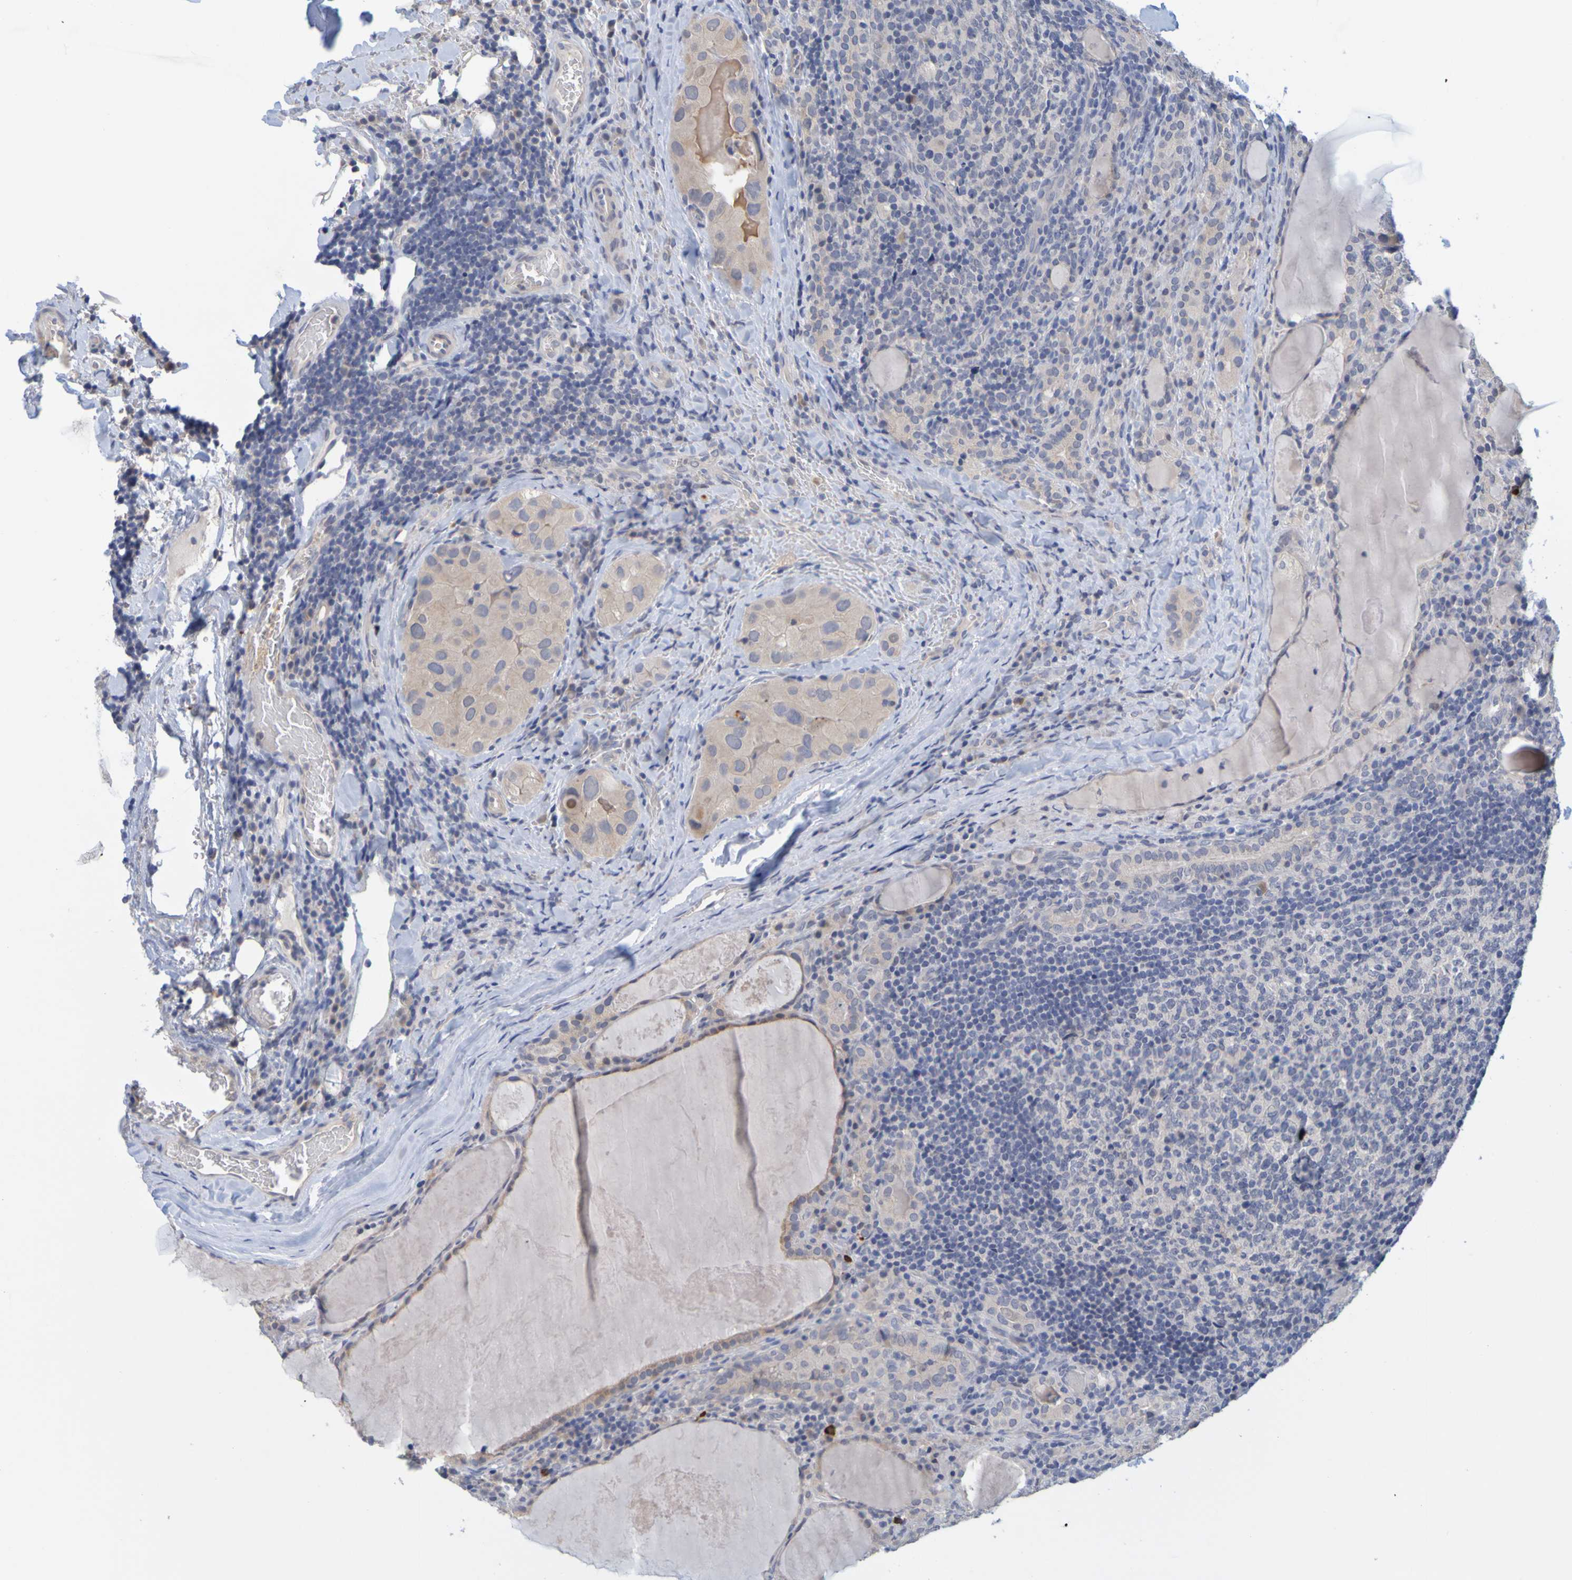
{"staining": {"intensity": "negative", "quantity": "none", "location": "none"}, "tissue": "thyroid cancer", "cell_type": "Tumor cells", "image_type": "cancer", "snomed": [{"axis": "morphology", "description": "Papillary adenocarcinoma, NOS"}, {"axis": "topography", "description": "Thyroid gland"}], "caption": "IHC image of neoplastic tissue: human thyroid cancer (papillary adenocarcinoma) stained with DAB reveals no significant protein positivity in tumor cells. (DAB immunohistochemistry with hematoxylin counter stain).", "gene": "ENDOU", "patient": {"sex": "female", "age": 42}}